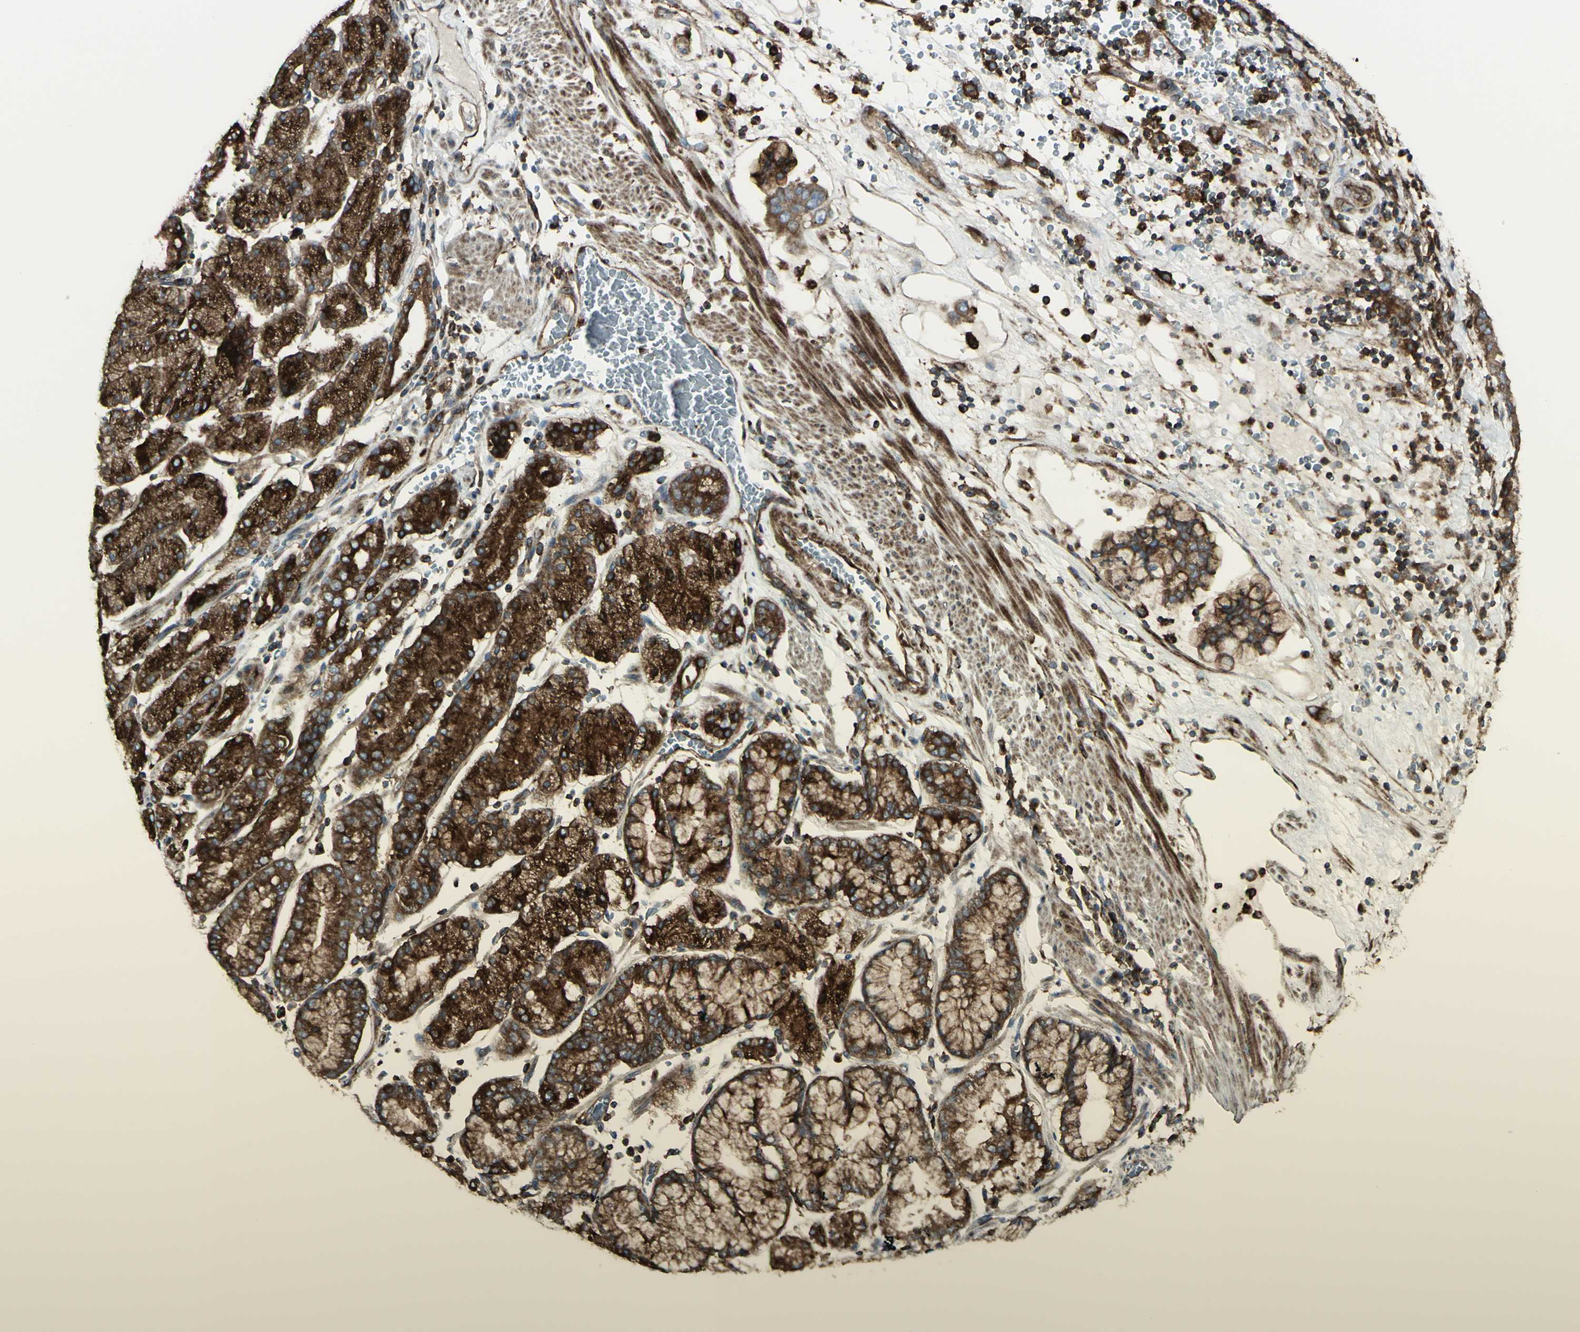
{"staining": {"intensity": "strong", "quantity": ">75%", "location": "cytoplasmic/membranous"}, "tissue": "stomach cancer", "cell_type": "Tumor cells", "image_type": "cancer", "snomed": [{"axis": "morphology", "description": "Normal tissue, NOS"}, {"axis": "morphology", "description": "Adenocarcinoma, NOS"}, {"axis": "topography", "description": "Stomach, upper"}, {"axis": "topography", "description": "Stomach"}], "caption": "The micrograph displays immunohistochemical staining of stomach adenocarcinoma. There is strong cytoplasmic/membranous expression is appreciated in about >75% of tumor cells. (brown staining indicates protein expression, while blue staining denotes nuclei).", "gene": "NAPA", "patient": {"sex": "male", "age": 76}}